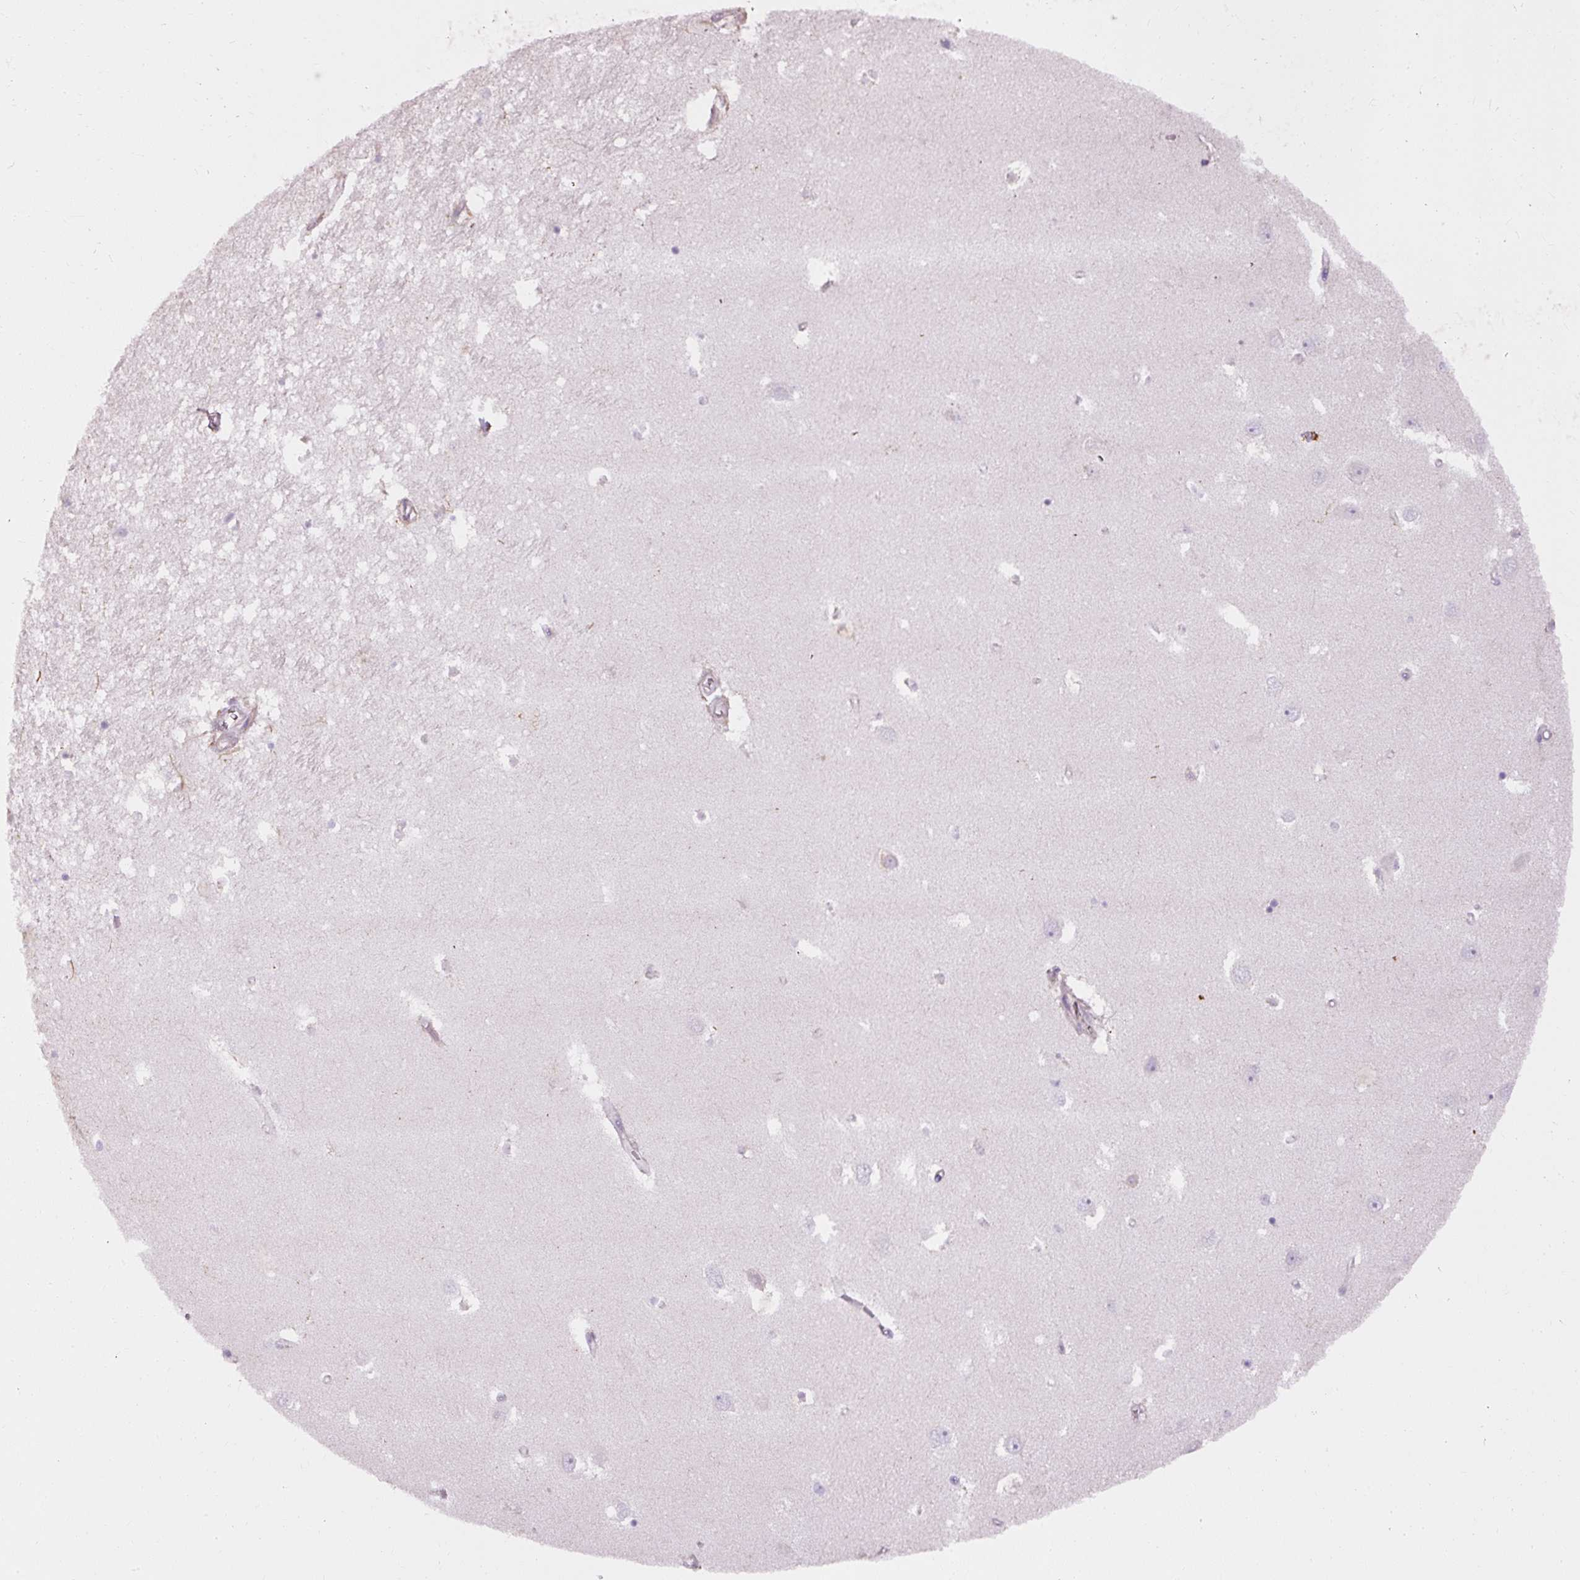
{"staining": {"intensity": "negative", "quantity": "none", "location": "none"}, "tissue": "hippocampus", "cell_type": "Glial cells", "image_type": "normal", "snomed": [{"axis": "morphology", "description": "Normal tissue, NOS"}, {"axis": "topography", "description": "Hippocampus"}], "caption": "This is an immunohistochemistry photomicrograph of benign hippocampus. There is no expression in glial cells.", "gene": "FAM149A", "patient": {"sex": "female", "age": 64}}